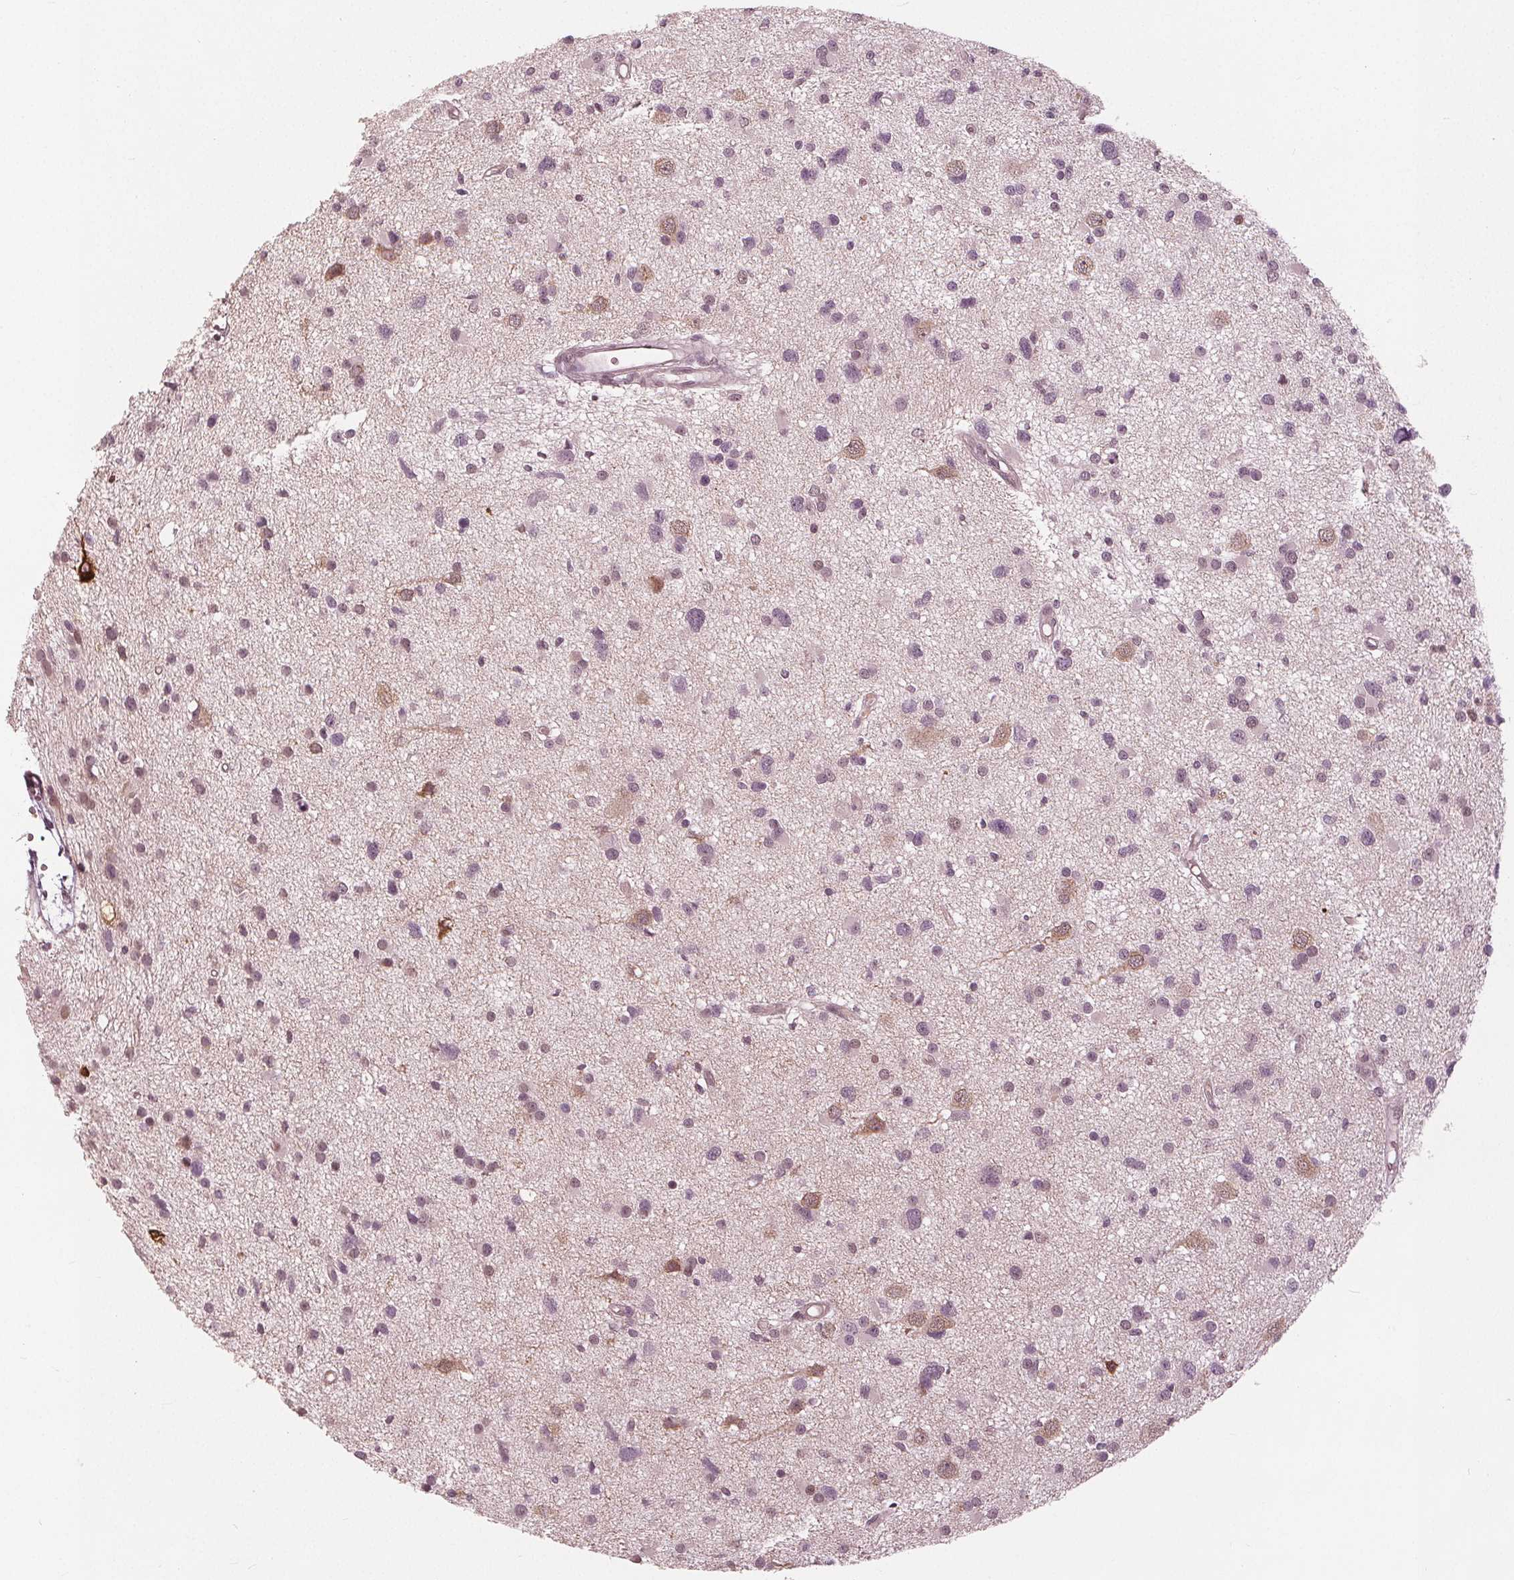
{"staining": {"intensity": "moderate", "quantity": "<25%", "location": "nuclear"}, "tissue": "glioma", "cell_type": "Tumor cells", "image_type": "cancer", "snomed": [{"axis": "morphology", "description": "Glioma, malignant, High grade"}, {"axis": "topography", "description": "Brain"}], "caption": "Immunohistochemistry image of human glioma stained for a protein (brown), which demonstrates low levels of moderate nuclear positivity in approximately <25% of tumor cells.", "gene": "SQSTM1", "patient": {"sex": "male", "age": 54}}